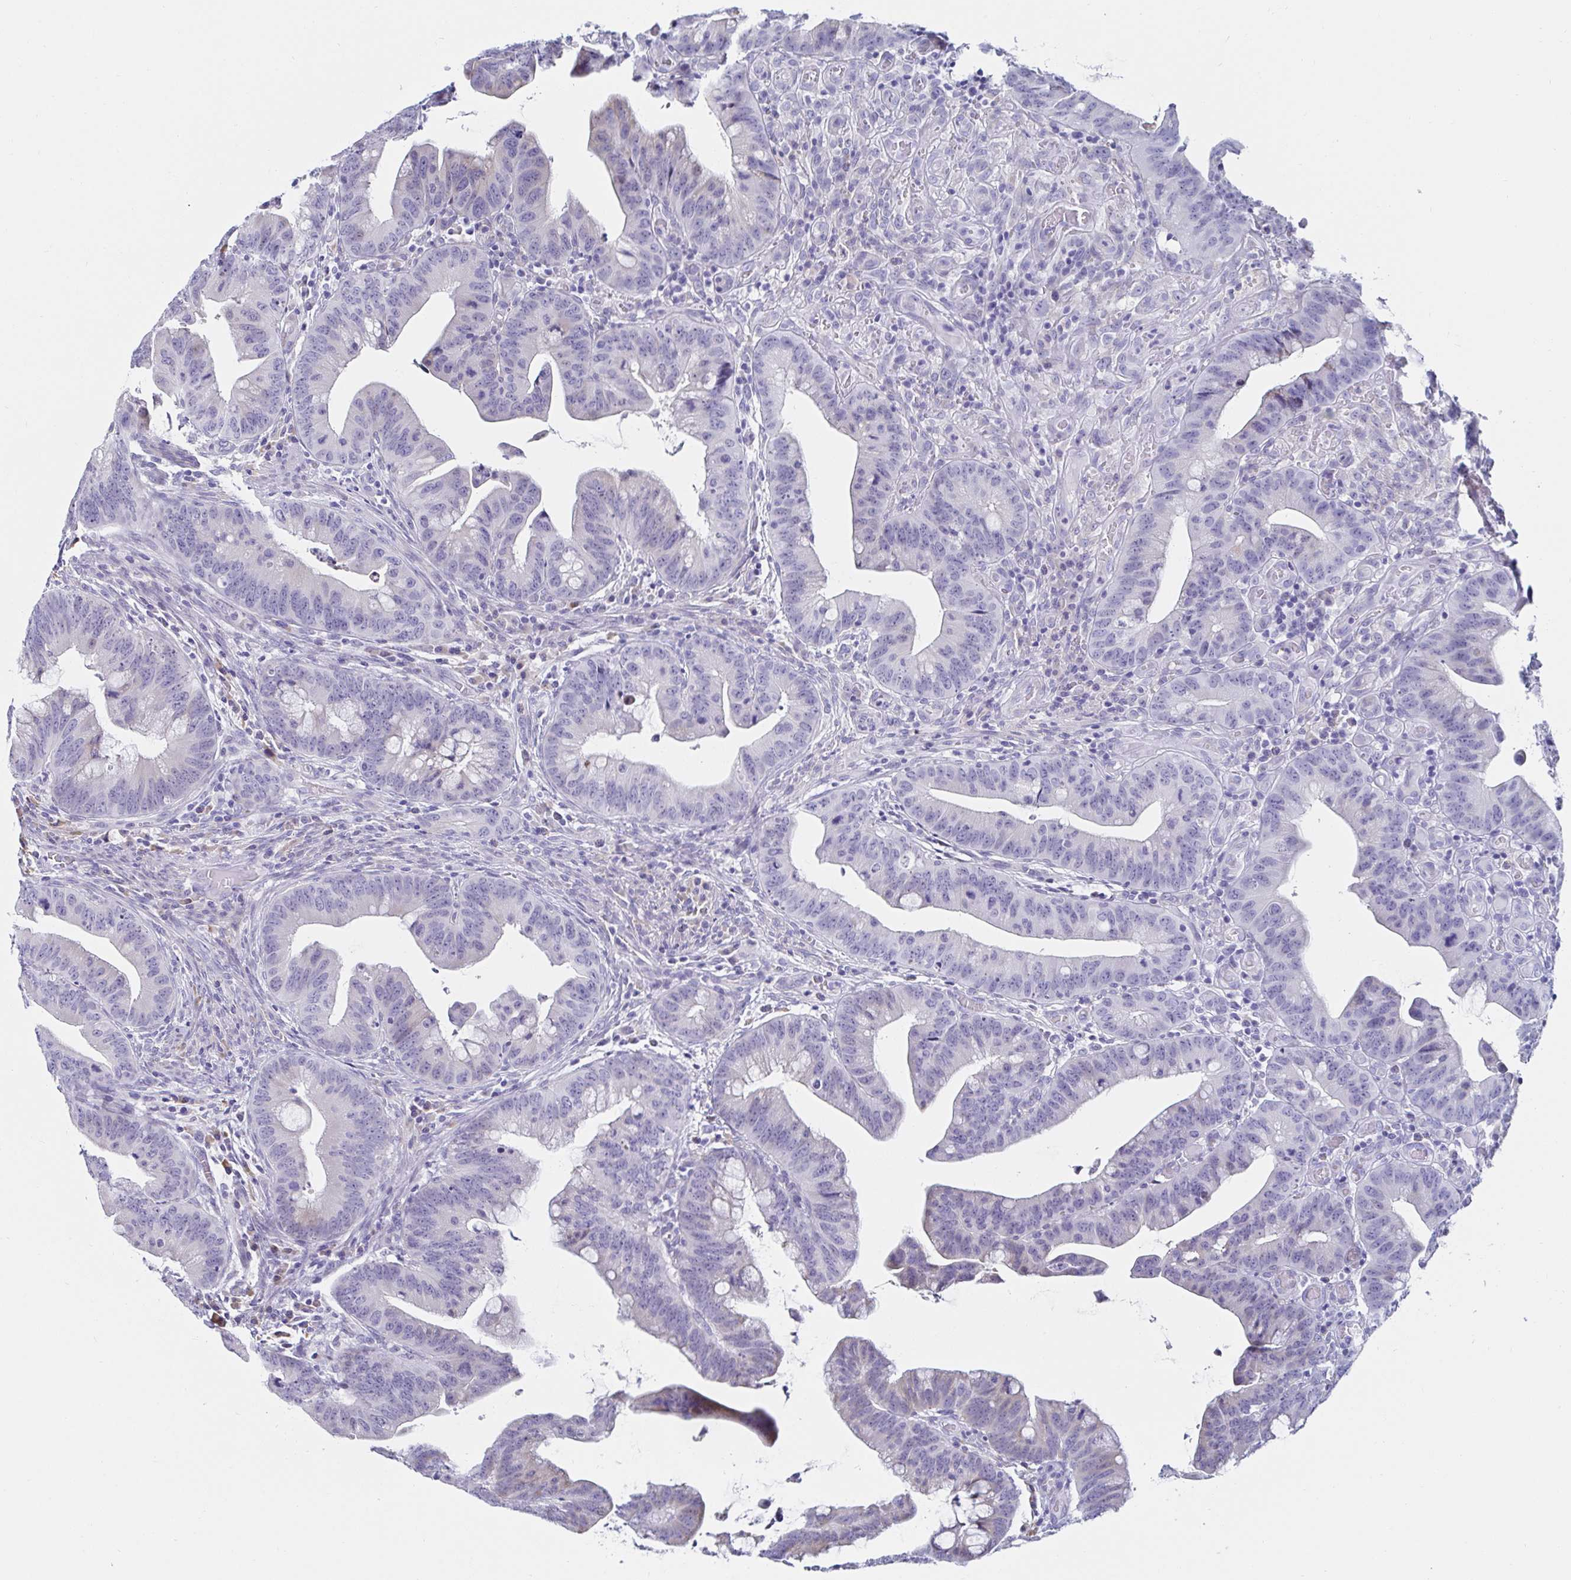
{"staining": {"intensity": "negative", "quantity": "none", "location": "none"}, "tissue": "colorectal cancer", "cell_type": "Tumor cells", "image_type": "cancer", "snomed": [{"axis": "morphology", "description": "Adenocarcinoma, NOS"}, {"axis": "topography", "description": "Colon"}], "caption": "This image is of colorectal adenocarcinoma stained with immunohistochemistry to label a protein in brown with the nuclei are counter-stained blue. There is no staining in tumor cells.", "gene": "C4orf17", "patient": {"sex": "male", "age": 62}}